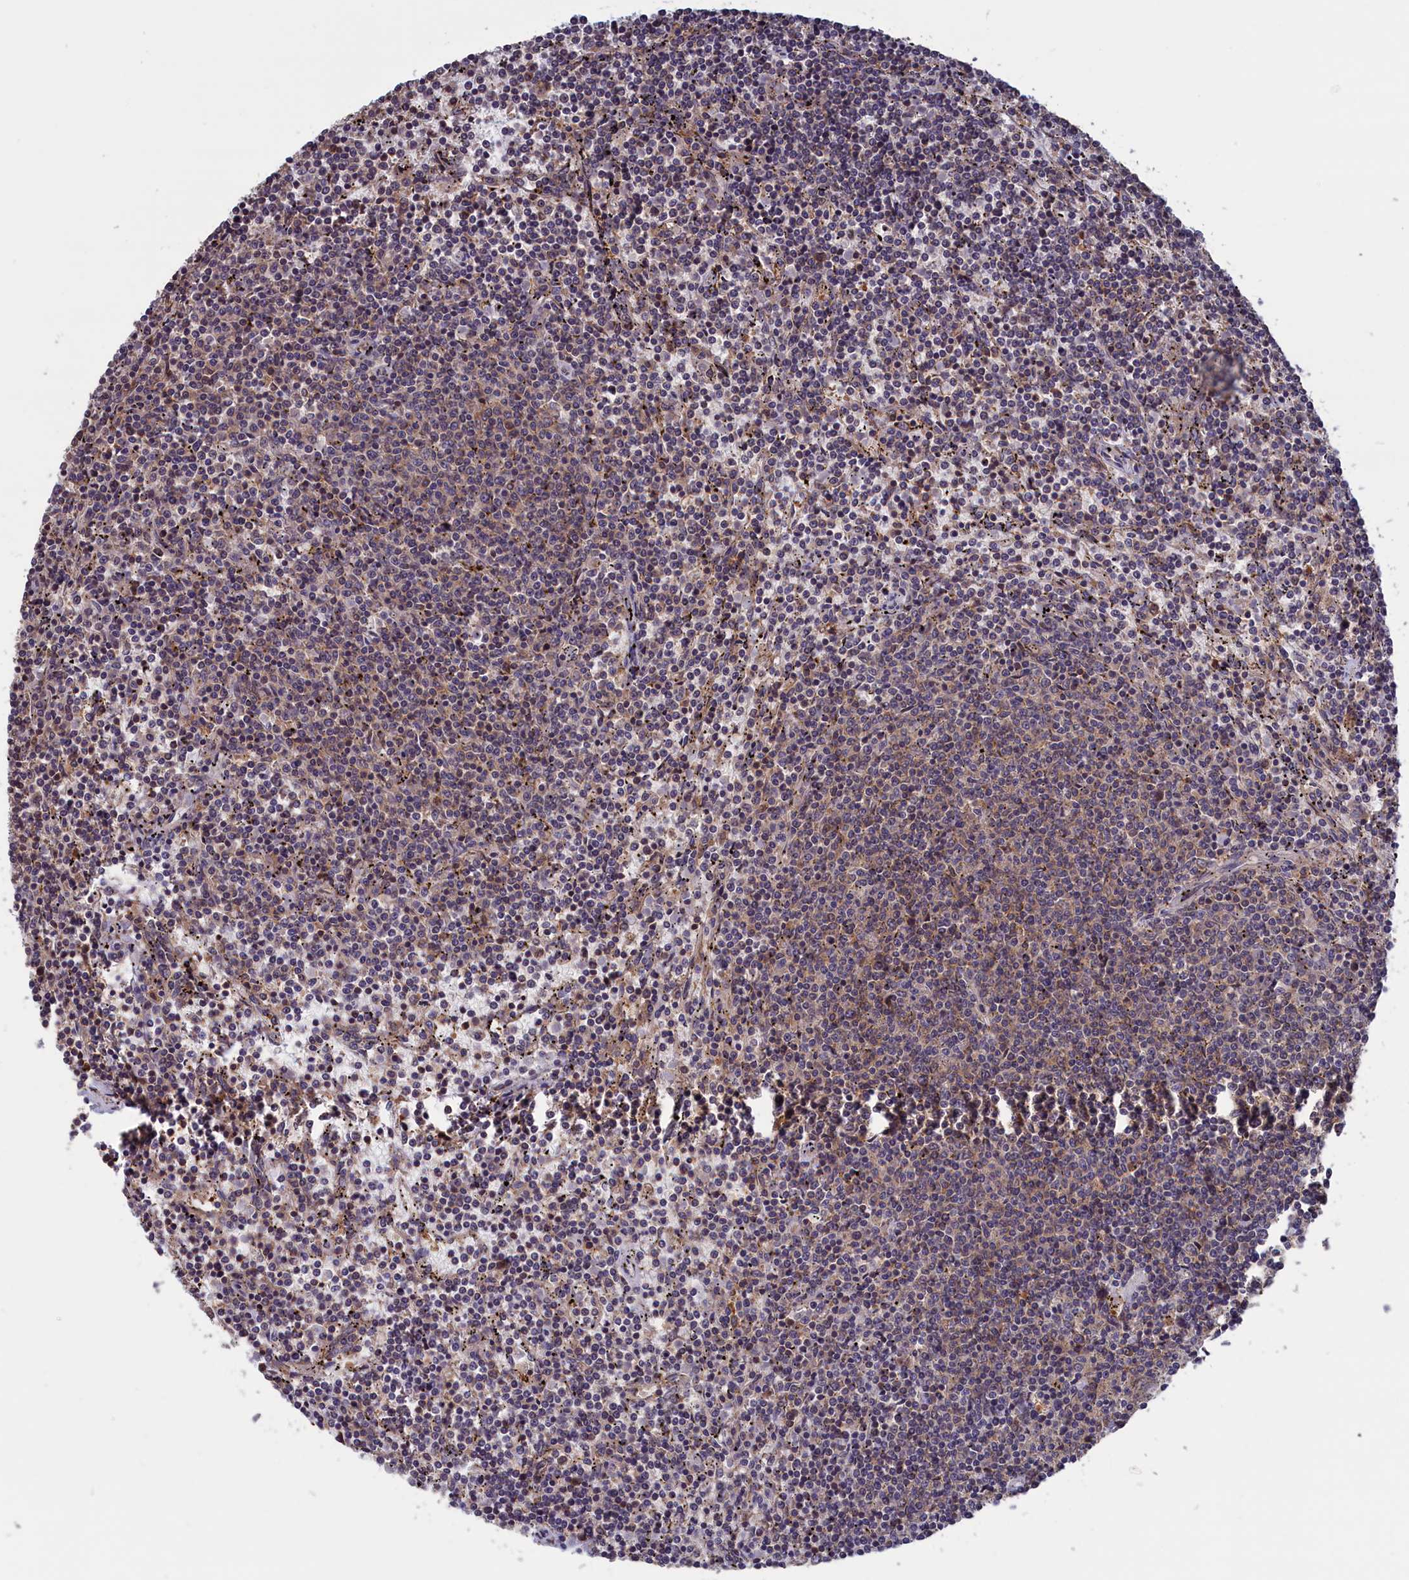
{"staining": {"intensity": "weak", "quantity": "<25%", "location": "cytoplasmic/membranous"}, "tissue": "lymphoma", "cell_type": "Tumor cells", "image_type": "cancer", "snomed": [{"axis": "morphology", "description": "Malignant lymphoma, non-Hodgkin's type, Low grade"}, {"axis": "topography", "description": "Spleen"}], "caption": "Lymphoma was stained to show a protein in brown. There is no significant expression in tumor cells.", "gene": "CACTIN", "patient": {"sex": "female", "age": 50}}